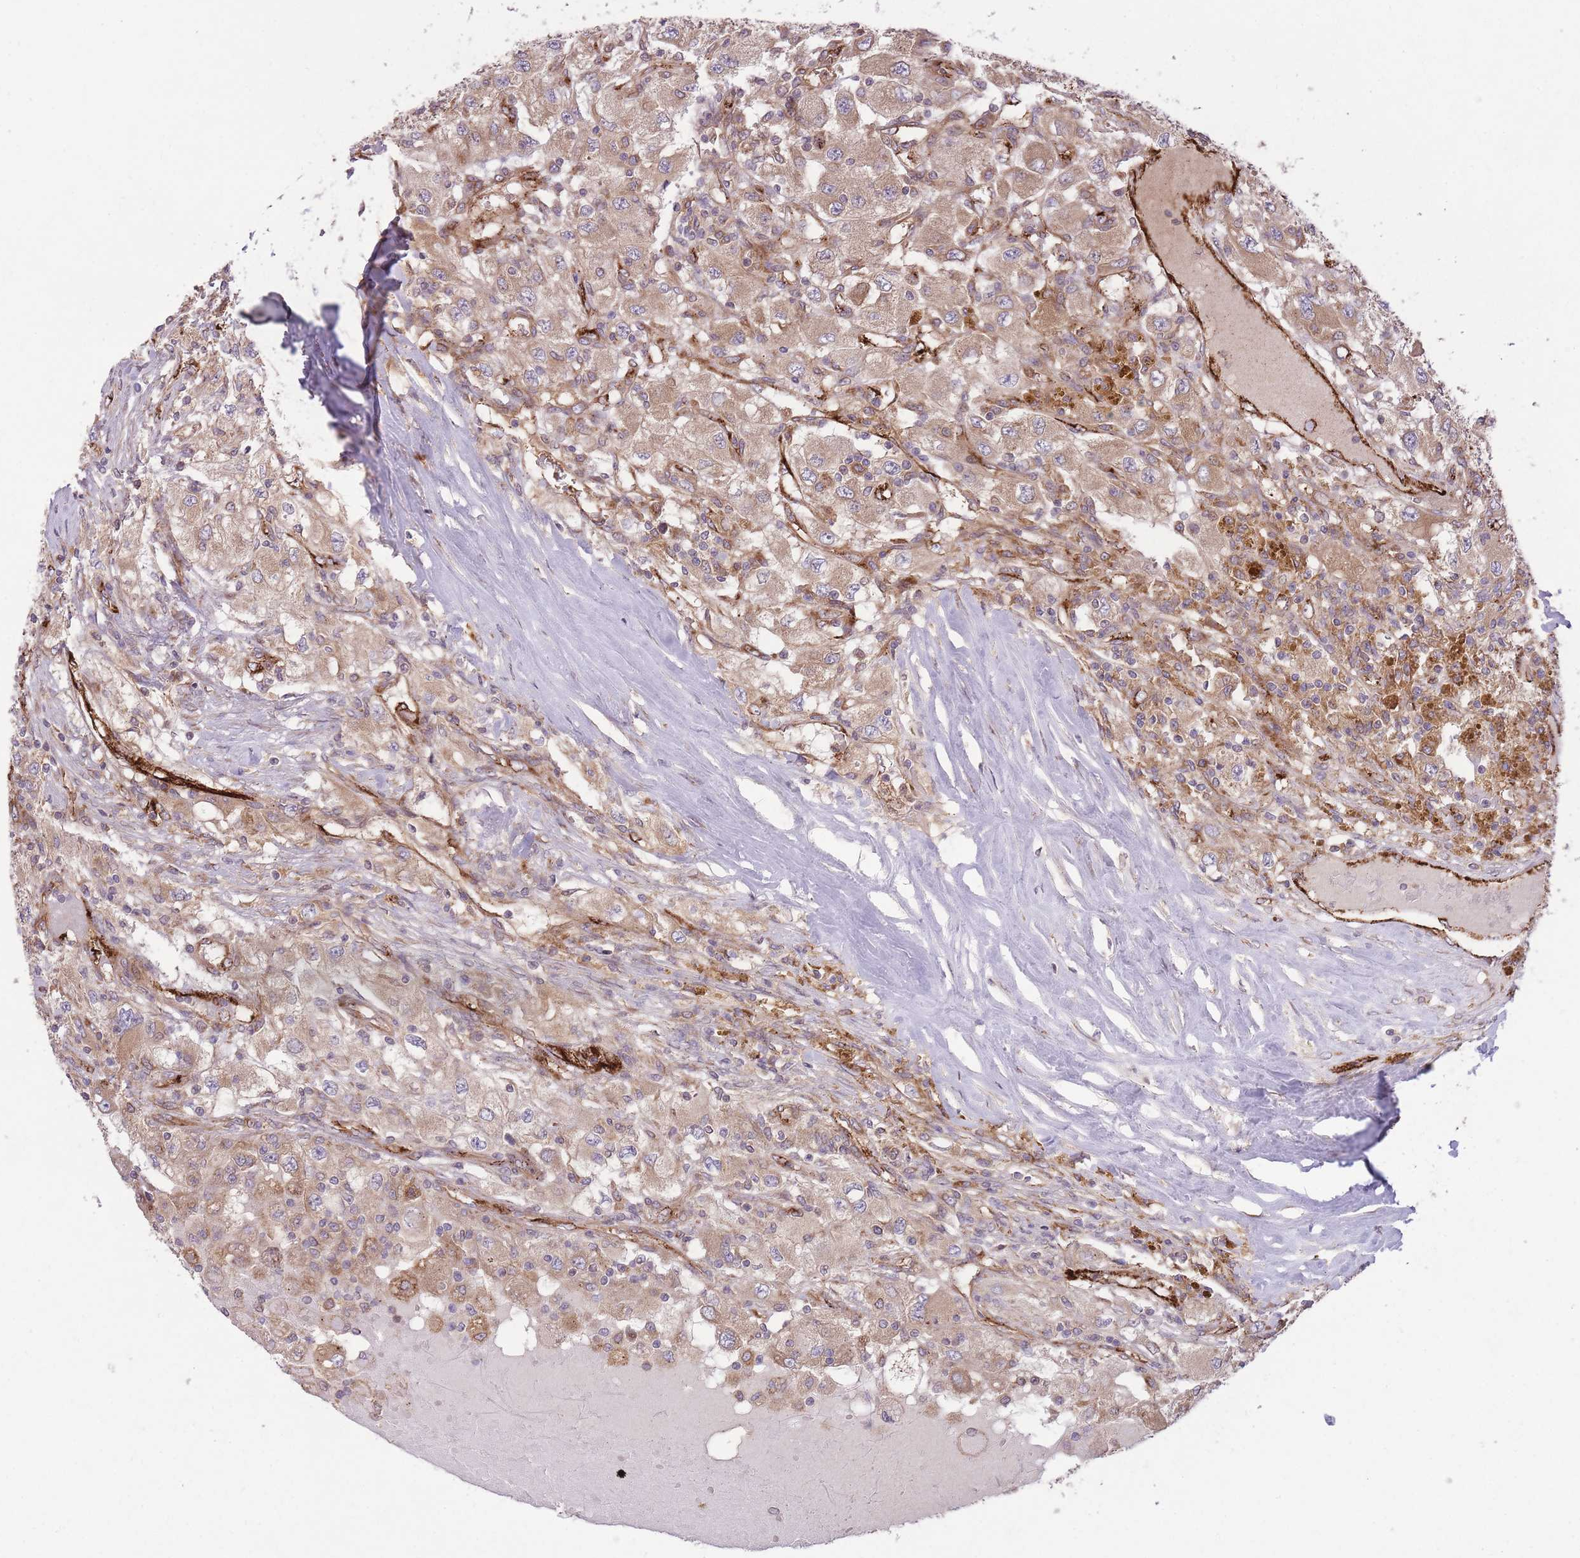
{"staining": {"intensity": "weak", "quantity": "25%-75%", "location": "cytoplasmic/membranous"}, "tissue": "renal cancer", "cell_type": "Tumor cells", "image_type": "cancer", "snomed": [{"axis": "morphology", "description": "Adenocarcinoma, NOS"}, {"axis": "topography", "description": "Kidney"}], "caption": "DAB (3,3'-diaminobenzidine) immunohistochemical staining of human renal adenocarcinoma demonstrates weak cytoplasmic/membranous protein positivity in about 25%-75% of tumor cells.", "gene": "CISH", "patient": {"sex": "female", "age": 67}}